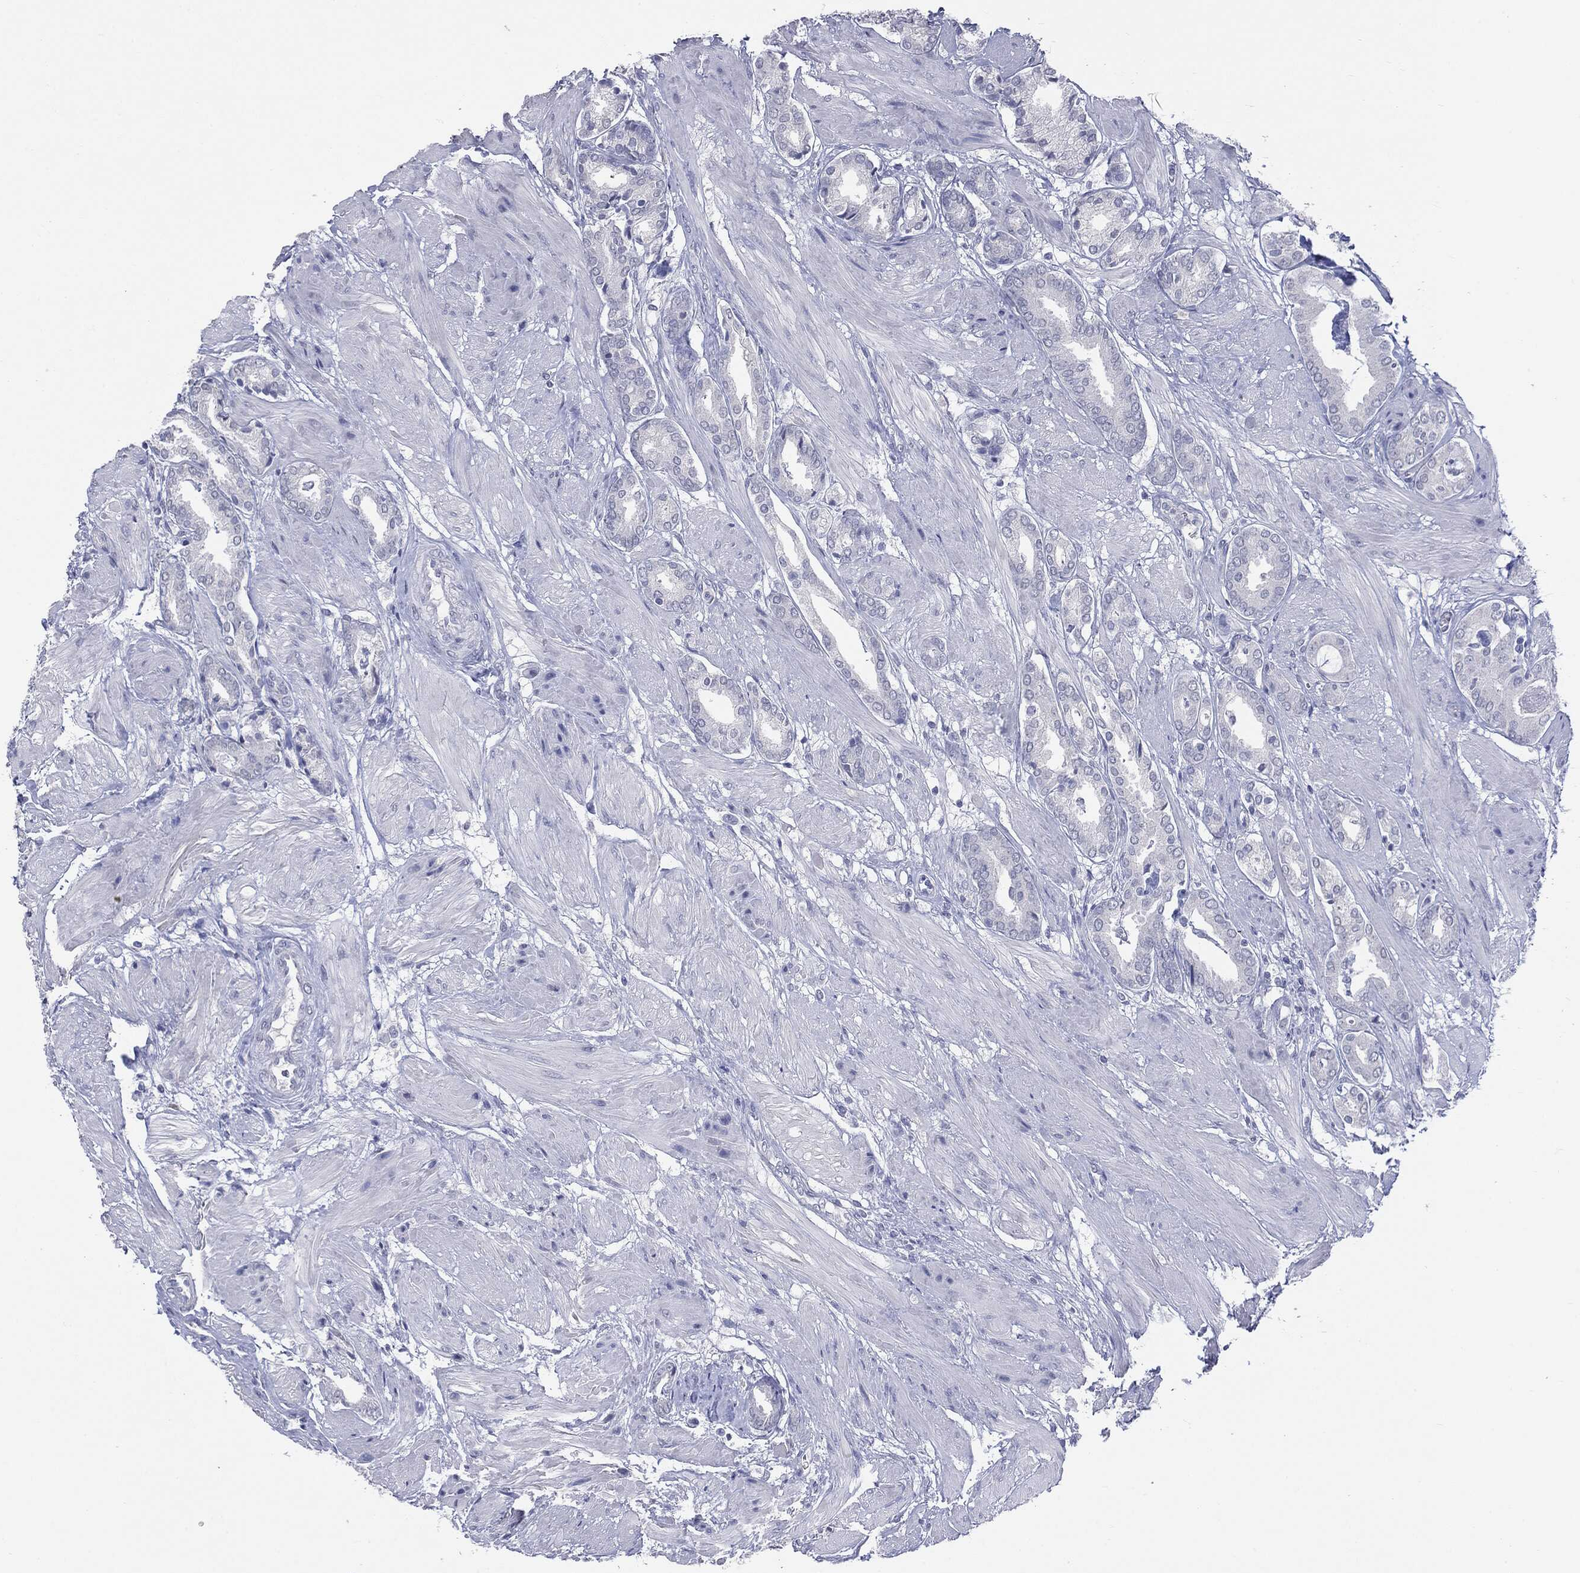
{"staining": {"intensity": "negative", "quantity": "none", "location": "none"}, "tissue": "prostate cancer", "cell_type": "Tumor cells", "image_type": "cancer", "snomed": [{"axis": "morphology", "description": "Adenocarcinoma, High grade"}, {"axis": "topography", "description": "Prostate"}], "caption": "Immunohistochemical staining of human prostate cancer reveals no significant positivity in tumor cells.", "gene": "TSHB", "patient": {"sex": "male", "age": 56}}